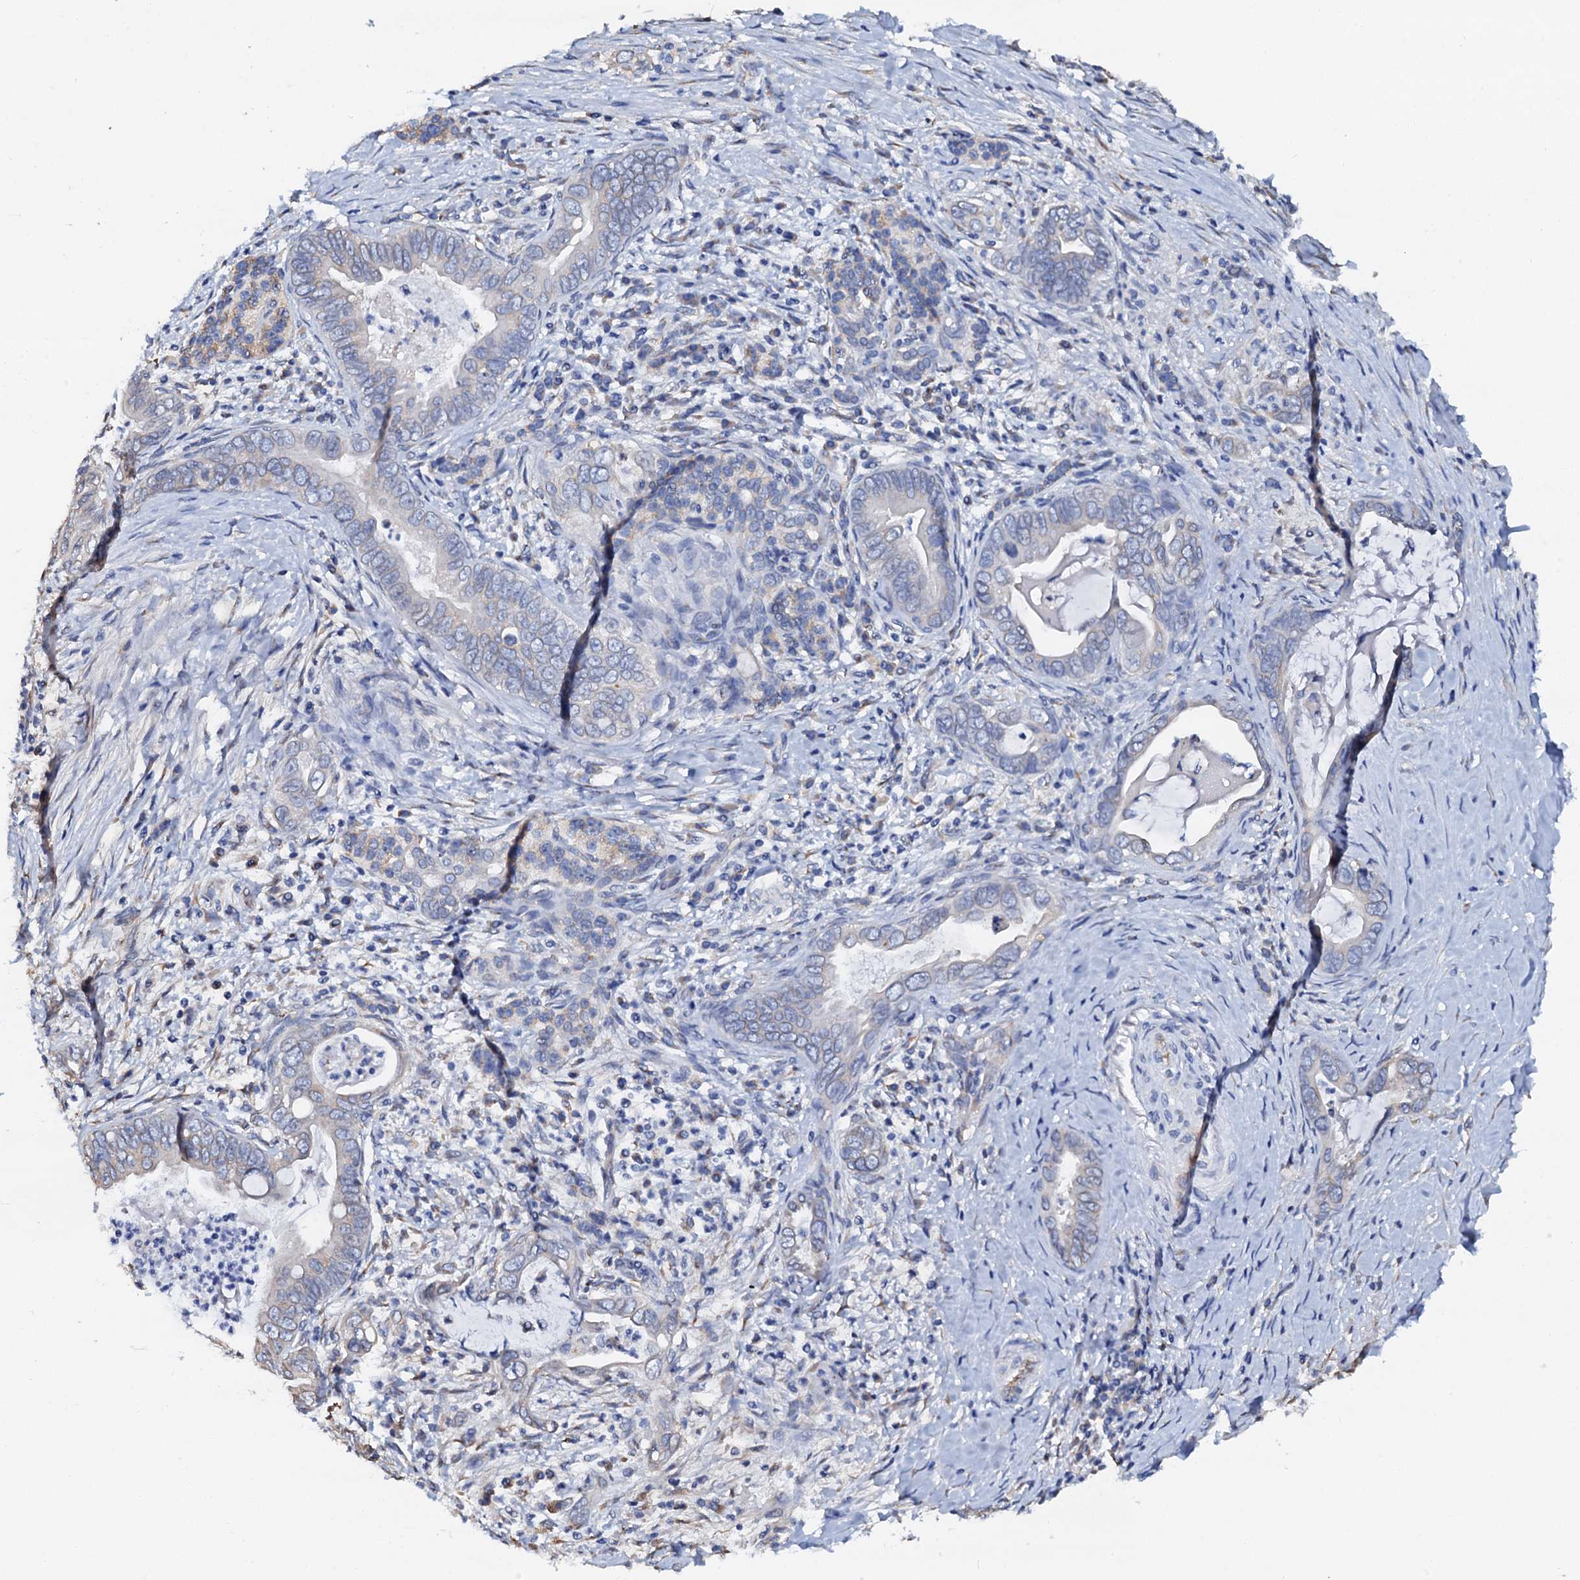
{"staining": {"intensity": "negative", "quantity": "none", "location": "none"}, "tissue": "pancreatic cancer", "cell_type": "Tumor cells", "image_type": "cancer", "snomed": [{"axis": "morphology", "description": "Adenocarcinoma, NOS"}, {"axis": "topography", "description": "Pancreas"}], "caption": "There is no significant staining in tumor cells of adenocarcinoma (pancreatic).", "gene": "AKAP3", "patient": {"sex": "male", "age": 75}}